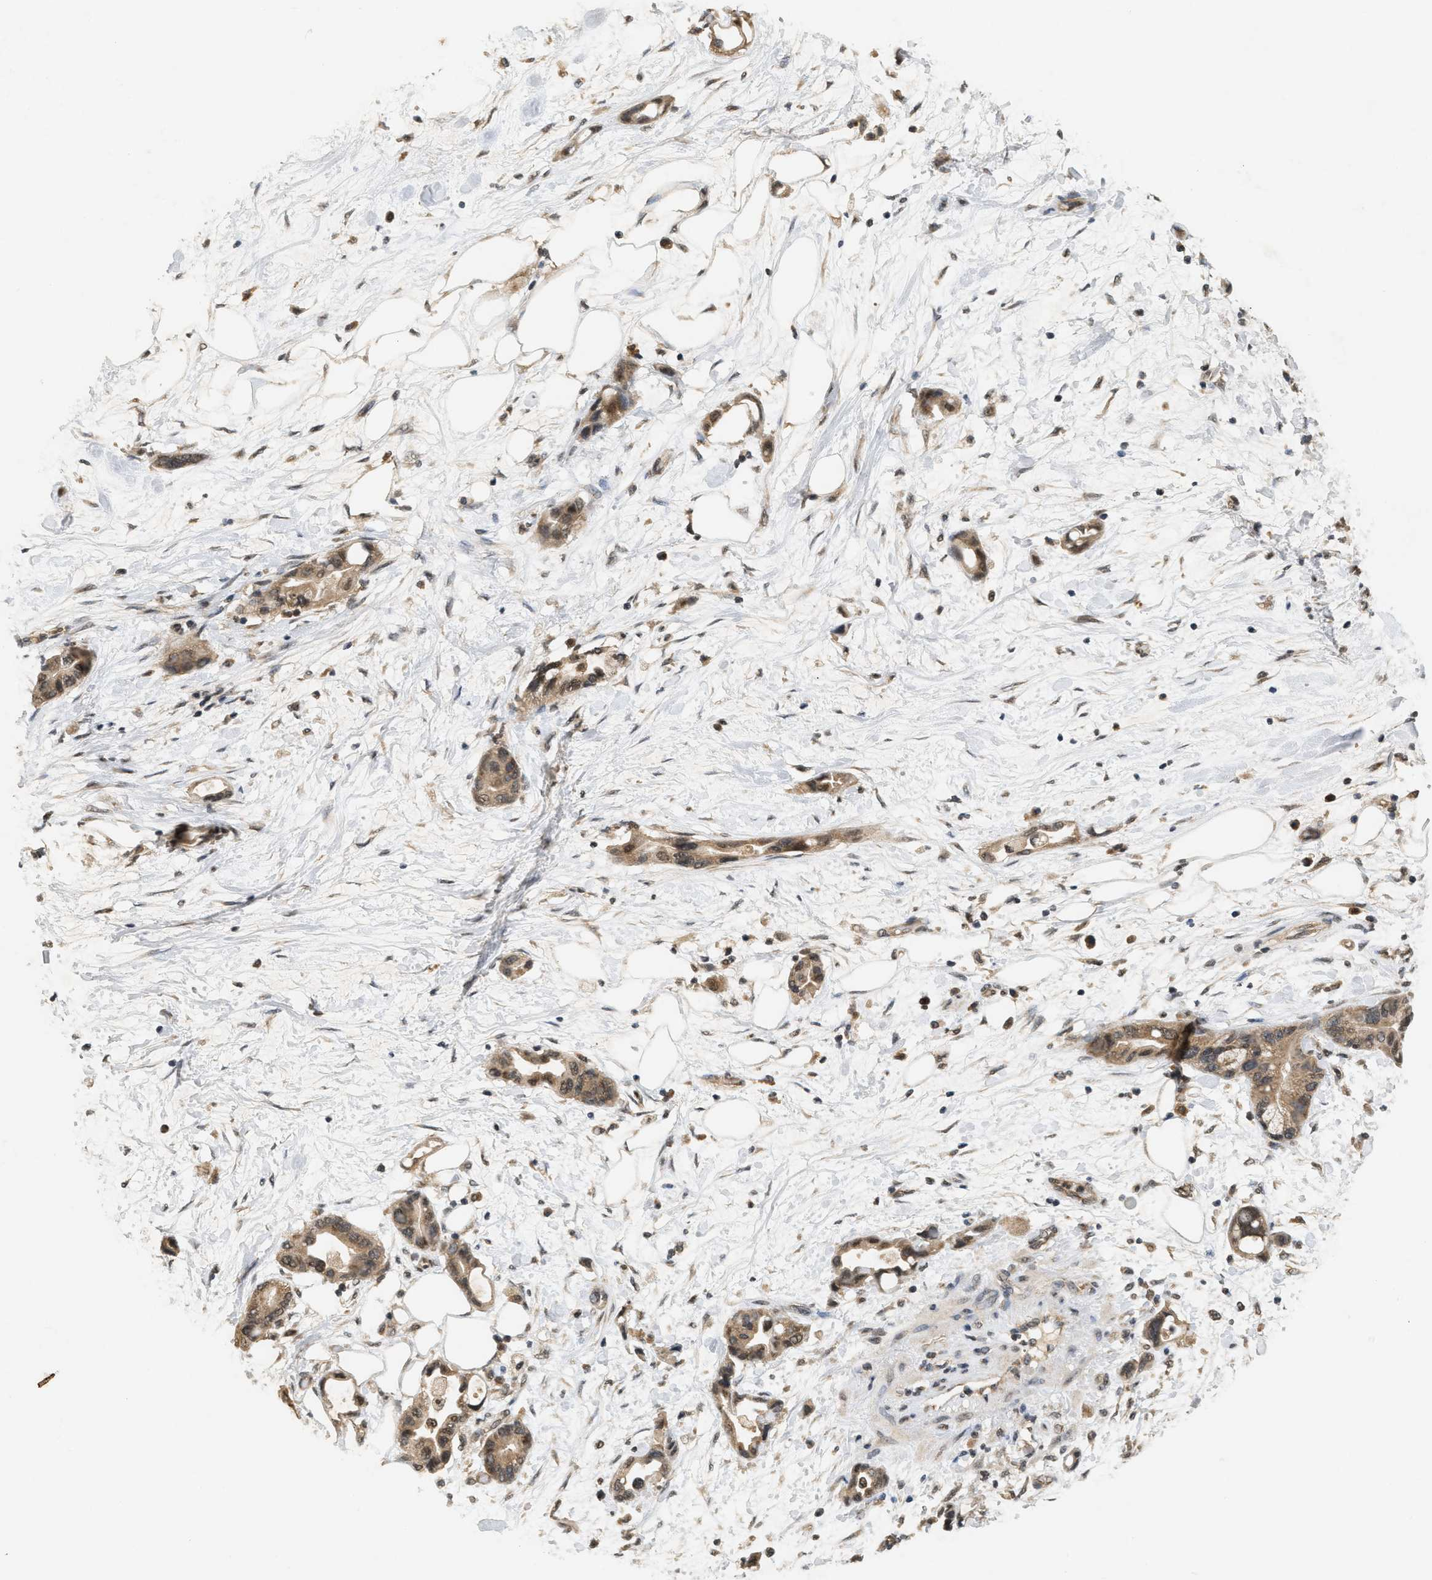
{"staining": {"intensity": "moderate", "quantity": ">75%", "location": "cytoplasmic/membranous,nuclear"}, "tissue": "pancreatic cancer", "cell_type": "Tumor cells", "image_type": "cancer", "snomed": [{"axis": "morphology", "description": "Adenocarcinoma, NOS"}, {"axis": "topography", "description": "Pancreas"}], "caption": "This is a histology image of immunohistochemistry (IHC) staining of pancreatic cancer (adenocarcinoma), which shows moderate positivity in the cytoplasmic/membranous and nuclear of tumor cells.", "gene": "PRKD1", "patient": {"sex": "female", "age": 57}}